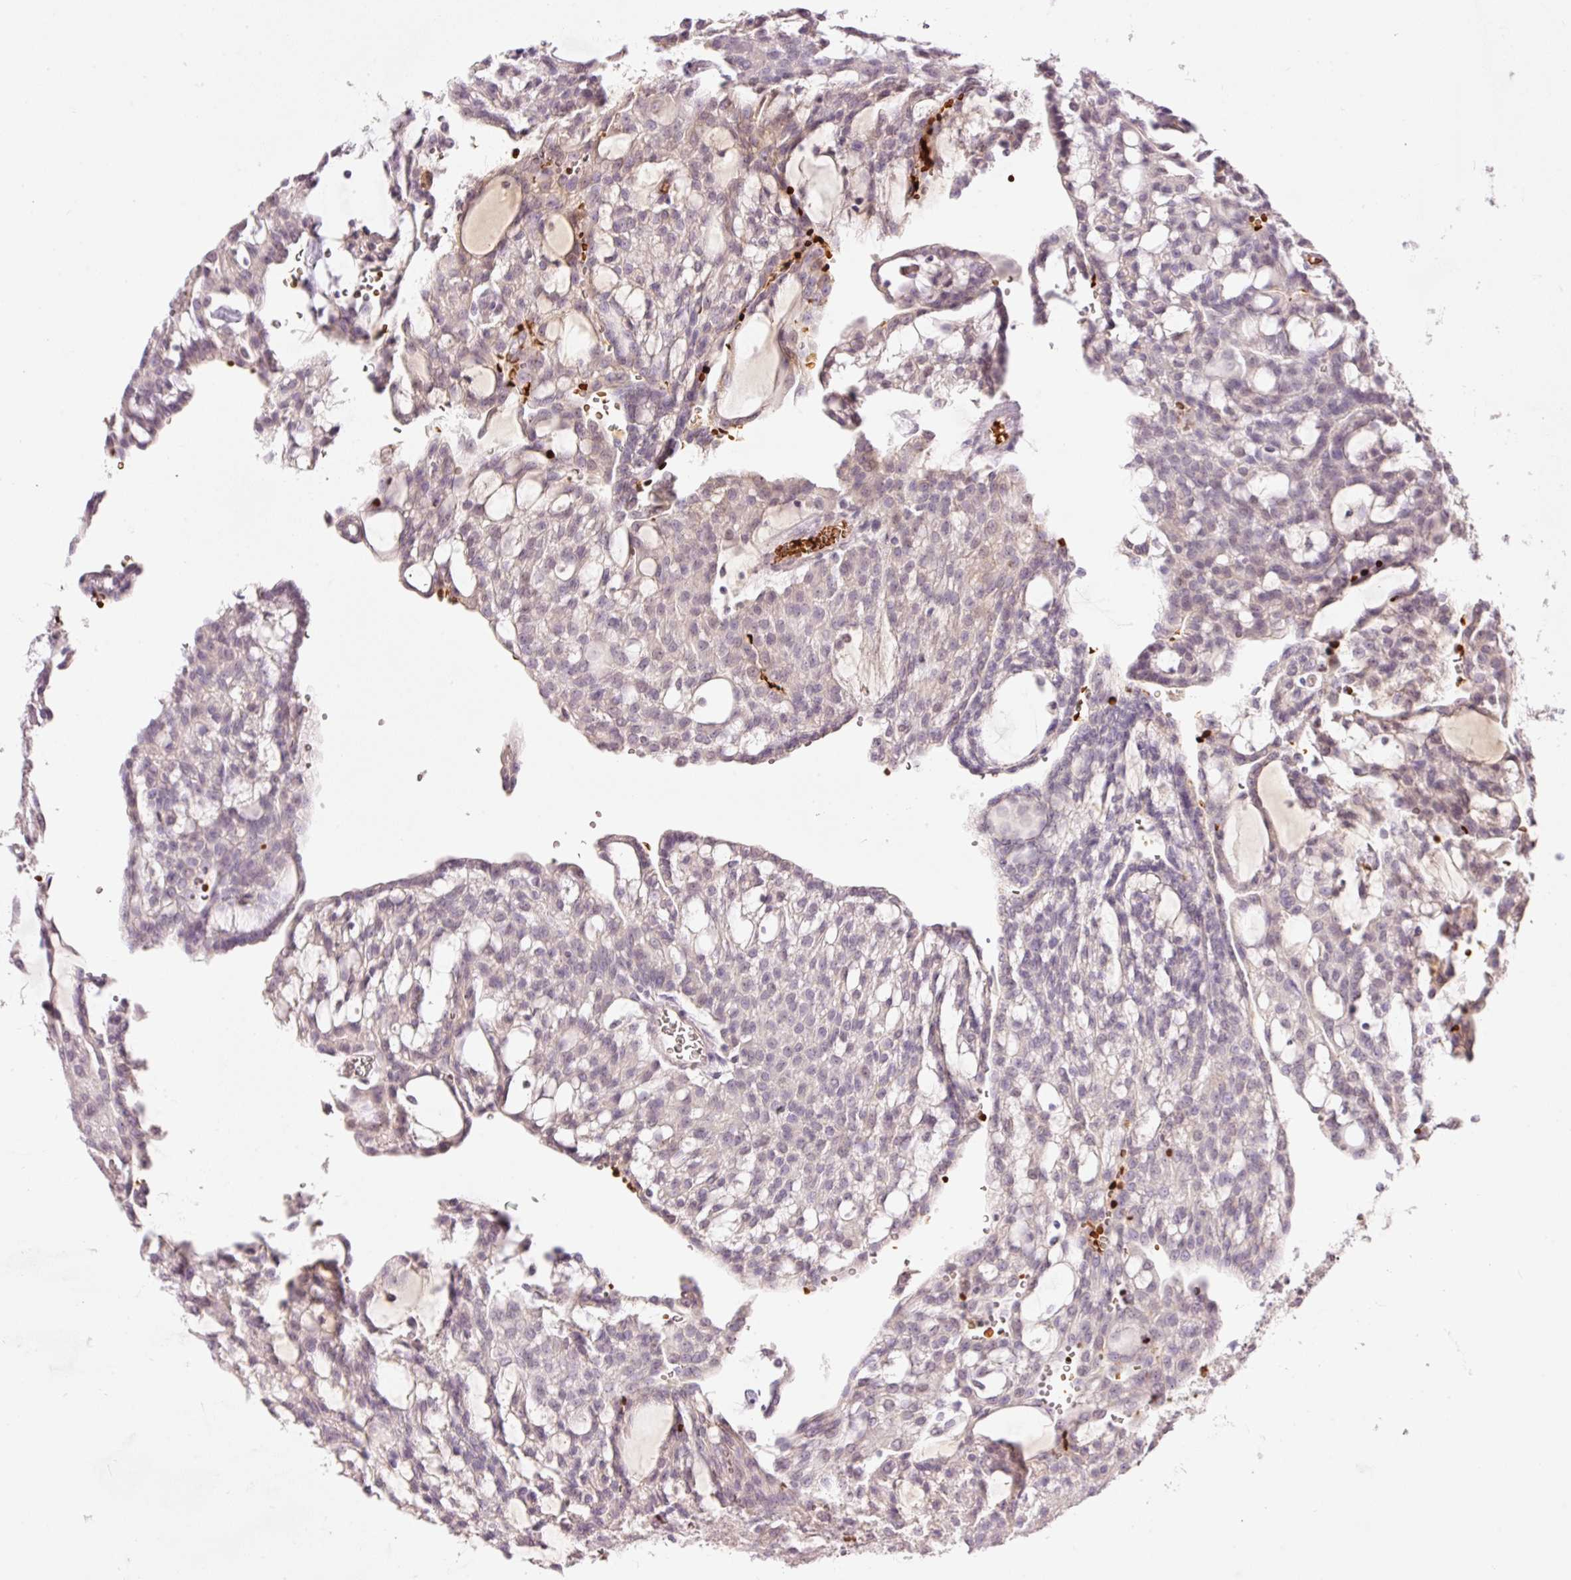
{"staining": {"intensity": "weak", "quantity": "<25%", "location": "nuclear"}, "tissue": "renal cancer", "cell_type": "Tumor cells", "image_type": "cancer", "snomed": [{"axis": "morphology", "description": "Adenocarcinoma, NOS"}, {"axis": "topography", "description": "Kidney"}], "caption": "The histopathology image demonstrates no staining of tumor cells in renal adenocarcinoma.", "gene": "LY6G6D", "patient": {"sex": "male", "age": 63}}